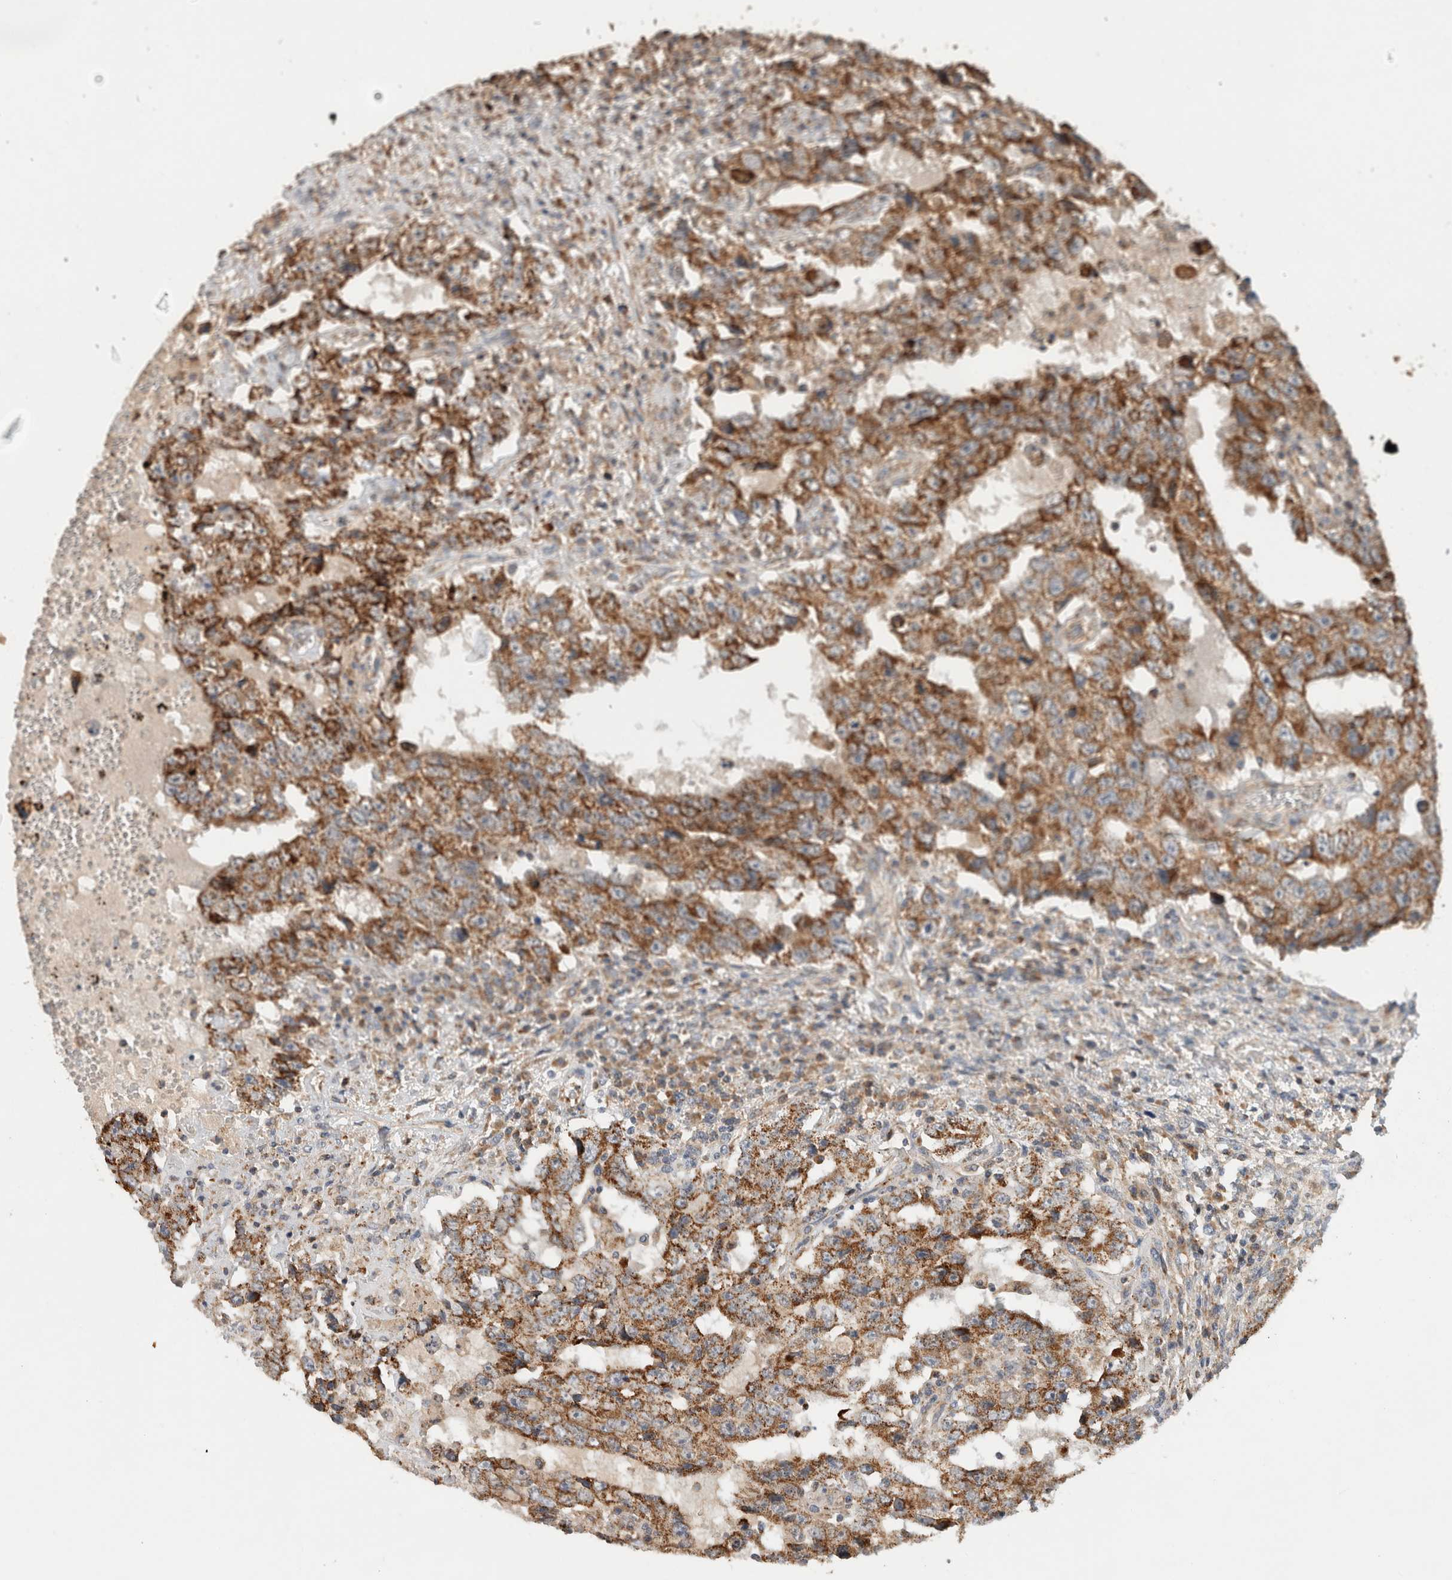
{"staining": {"intensity": "strong", "quantity": "25%-75%", "location": "cytoplasmic/membranous"}, "tissue": "testis cancer", "cell_type": "Tumor cells", "image_type": "cancer", "snomed": [{"axis": "morphology", "description": "Carcinoma, Embryonal, NOS"}, {"axis": "topography", "description": "Testis"}], "caption": "High-power microscopy captured an immunohistochemistry micrograph of testis embryonal carcinoma, revealing strong cytoplasmic/membranous positivity in about 25%-75% of tumor cells. Ihc stains the protein of interest in brown and the nuclei are stained blue.", "gene": "AMPD1", "patient": {"sex": "male", "age": 26}}